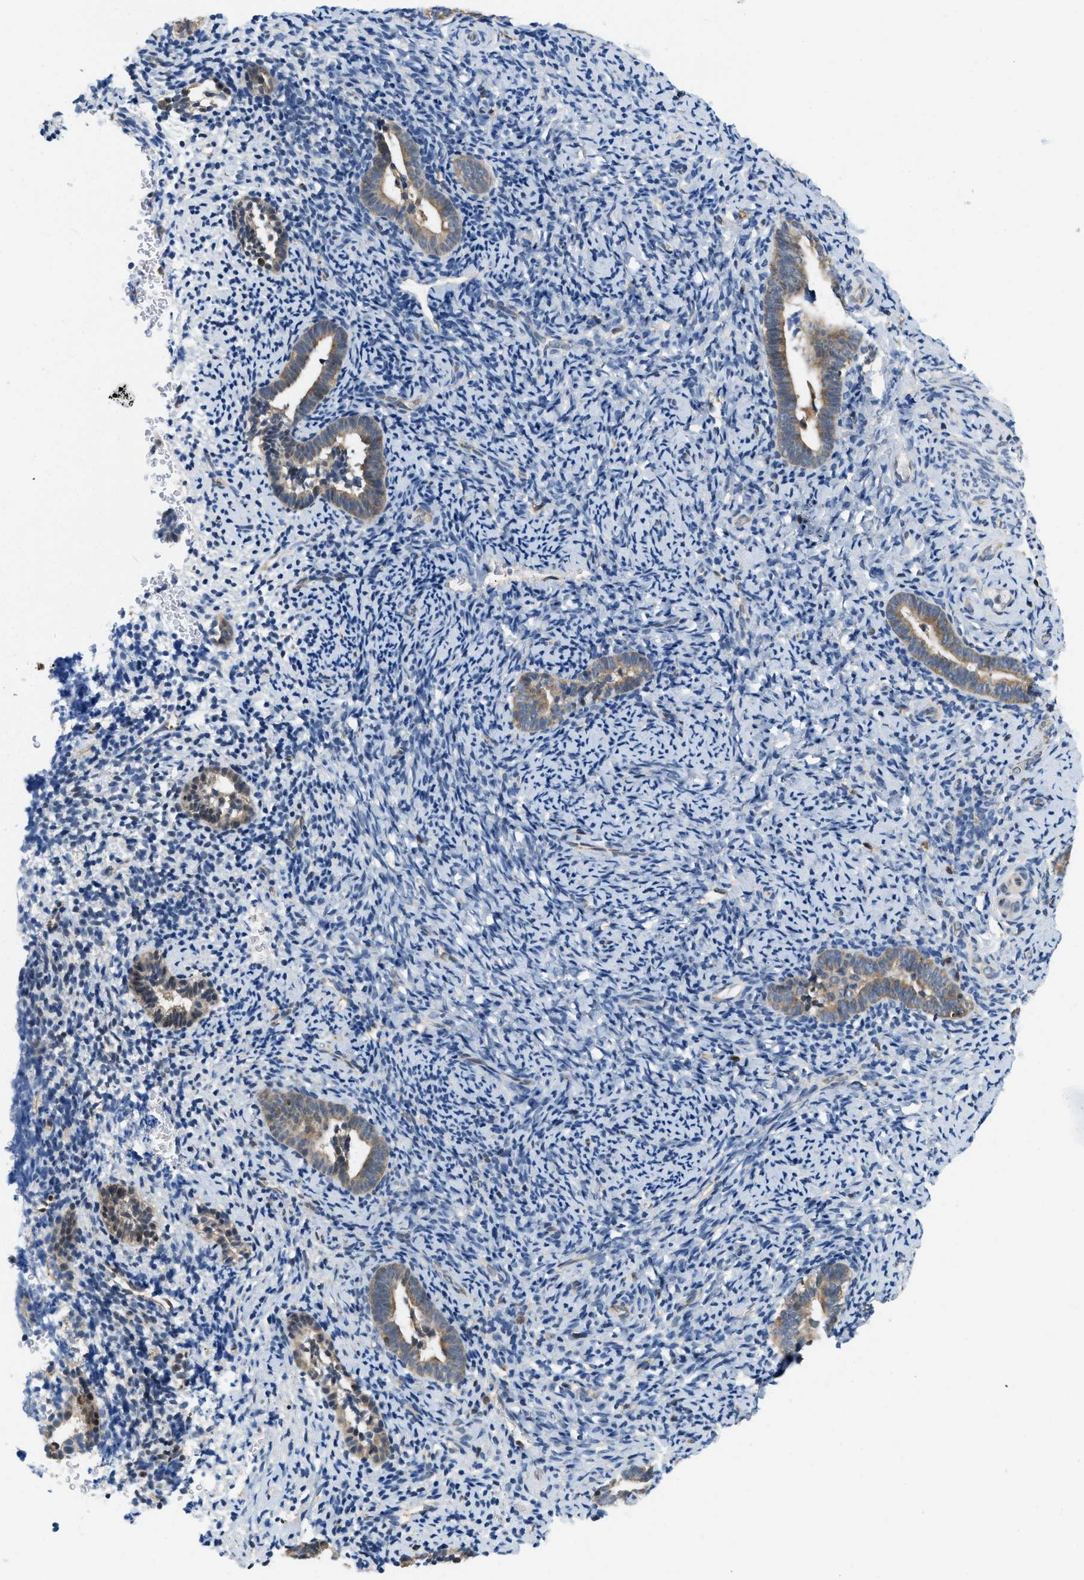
{"staining": {"intensity": "negative", "quantity": "none", "location": "none"}, "tissue": "endometrium", "cell_type": "Cells in endometrial stroma", "image_type": "normal", "snomed": [{"axis": "morphology", "description": "Normal tissue, NOS"}, {"axis": "topography", "description": "Endometrium"}], "caption": "This micrograph is of unremarkable endometrium stained with immunohistochemistry (IHC) to label a protein in brown with the nuclei are counter-stained blue. There is no positivity in cells in endometrial stroma.", "gene": "ATF7IP", "patient": {"sex": "female", "age": 51}}